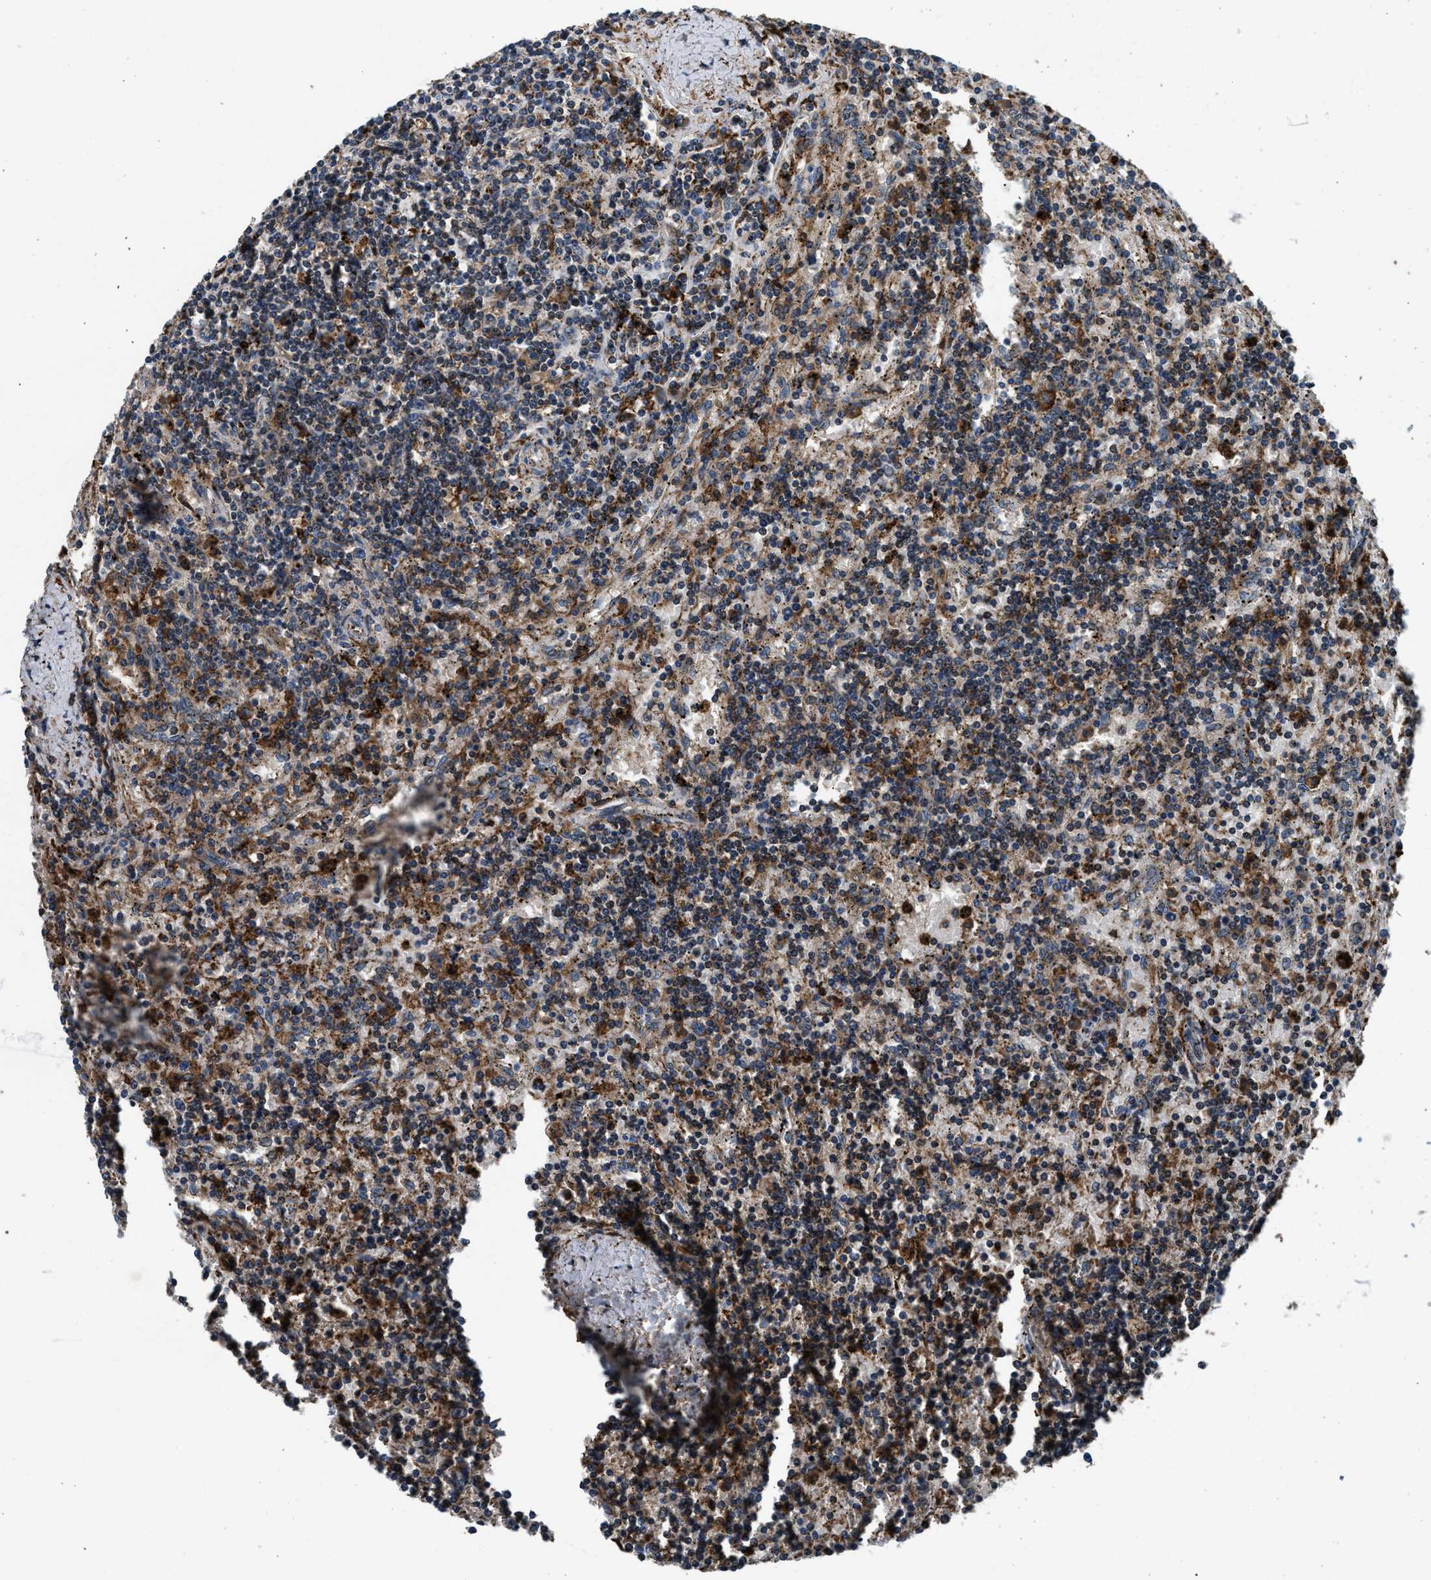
{"staining": {"intensity": "moderate", "quantity": "<25%", "location": "cytoplasmic/membranous"}, "tissue": "lymphoma", "cell_type": "Tumor cells", "image_type": "cancer", "snomed": [{"axis": "morphology", "description": "Malignant lymphoma, non-Hodgkin's type, Low grade"}, {"axis": "topography", "description": "Spleen"}], "caption": "Immunohistochemistry (DAB) staining of low-grade malignant lymphoma, non-Hodgkin's type reveals moderate cytoplasmic/membranous protein positivity in approximately <25% of tumor cells.", "gene": "FAM221A", "patient": {"sex": "male", "age": 76}}